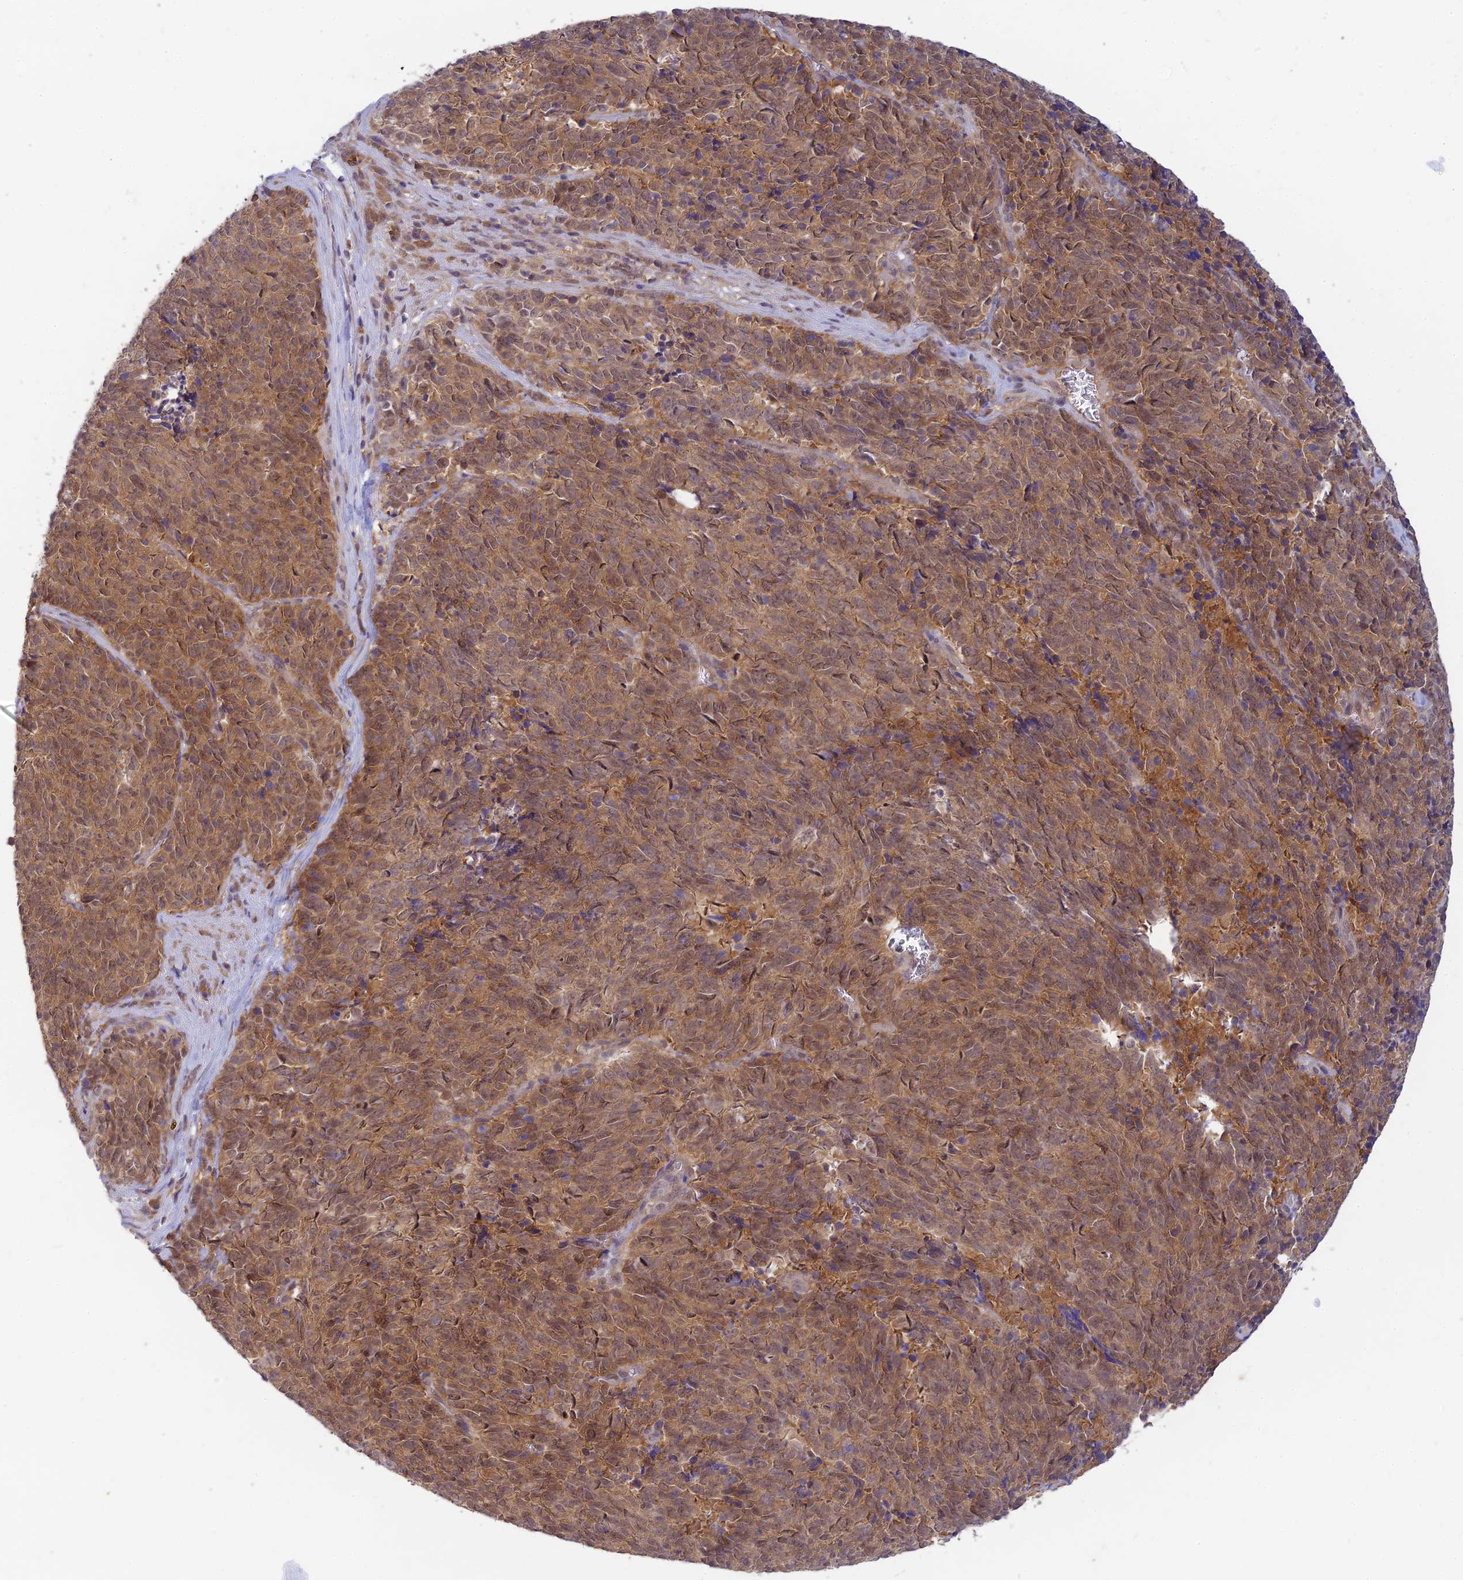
{"staining": {"intensity": "weak", "quantity": ">75%", "location": "cytoplasmic/membranous,nuclear"}, "tissue": "cervical cancer", "cell_type": "Tumor cells", "image_type": "cancer", "snomed": [{"axis": "morphology", "description": "Squamous cell carcinoma, NOS"}, {"axis": "topography", "description": "Cervix"}], "caption": "Immunohistochemical staining of human cervical cancer (squamous cell carcinoma) exhibits low levels of weak cytoplasmic/membranous and nuclear protein positivity in approximately >75% of tumor cells. The staining is performed using DAB (3,3'-diaminobenzidine) brown chromogen to label protein expression. The nuclei are counter-stained blue using hematoxylin.", "gene": "SKIC8", "patient": {"sex": "female", "age": 29}}